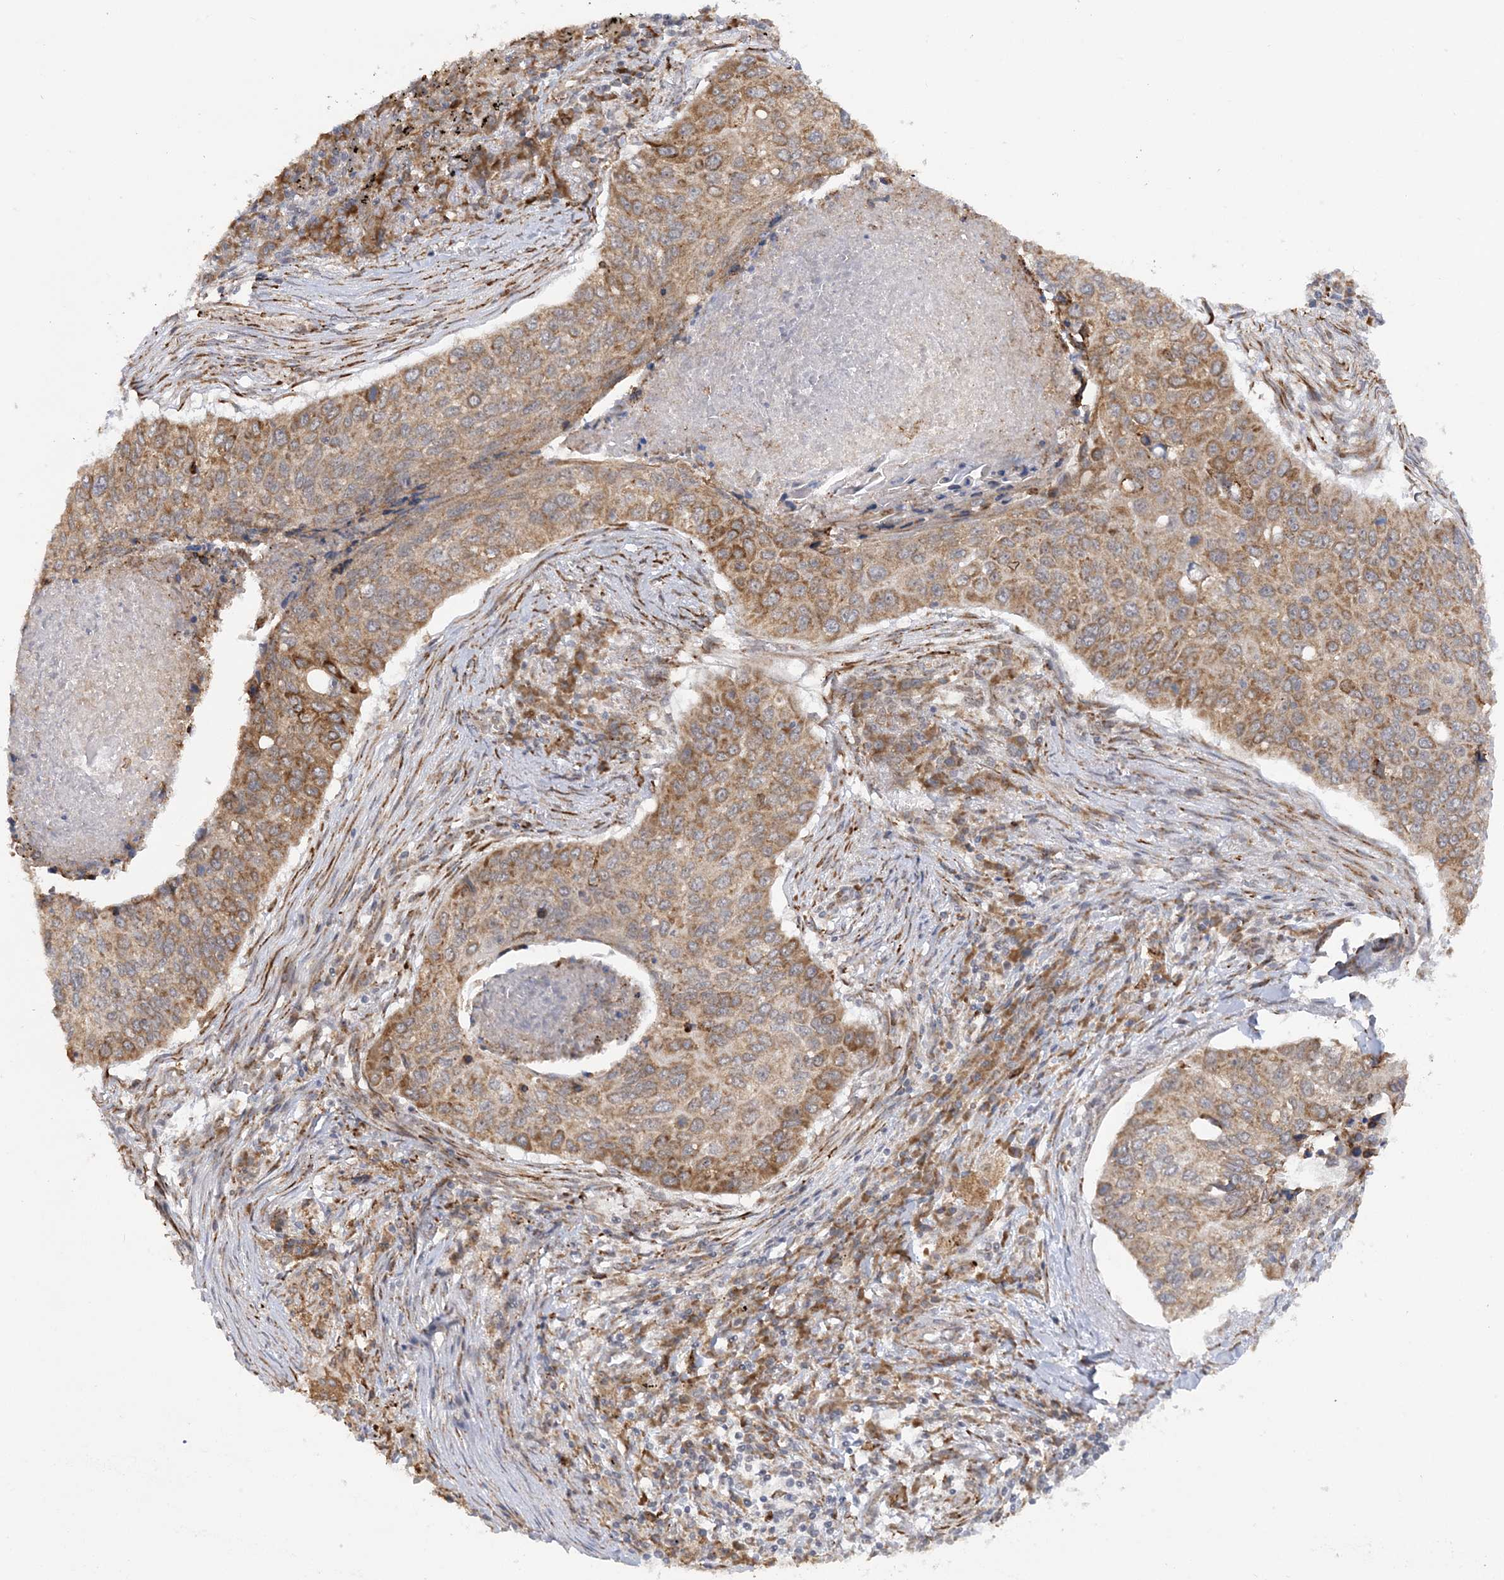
{"staining": {"intensity": "moderate", "quantity": ">75%", "location": "cytoplasmic/membranous"}, "tissue": "lung cancer", "cell_type": "Tumor cells", "image_type": "cancer", "snomed": [{"axis": "morphology", "description": "Squamous cell carcinoma, NOS"}, {"axis": "topography", "description": "Lung"}], "caption": "High-magnification brightfield microscopy of squamous cell carcinoma (lung) stained with DAB (3,3'-diaminobenzidine) (brown) and counterstained with hematoxylin (blue). tumor cells exhibit moderate cytoplasmic/membranous expression is seen in about>75% of cells. (DAB IHC, brown staining for protein, blue staining for nuclei).", "gene": "MRPL47", "patient": {"sex": "female", "age": 63}}